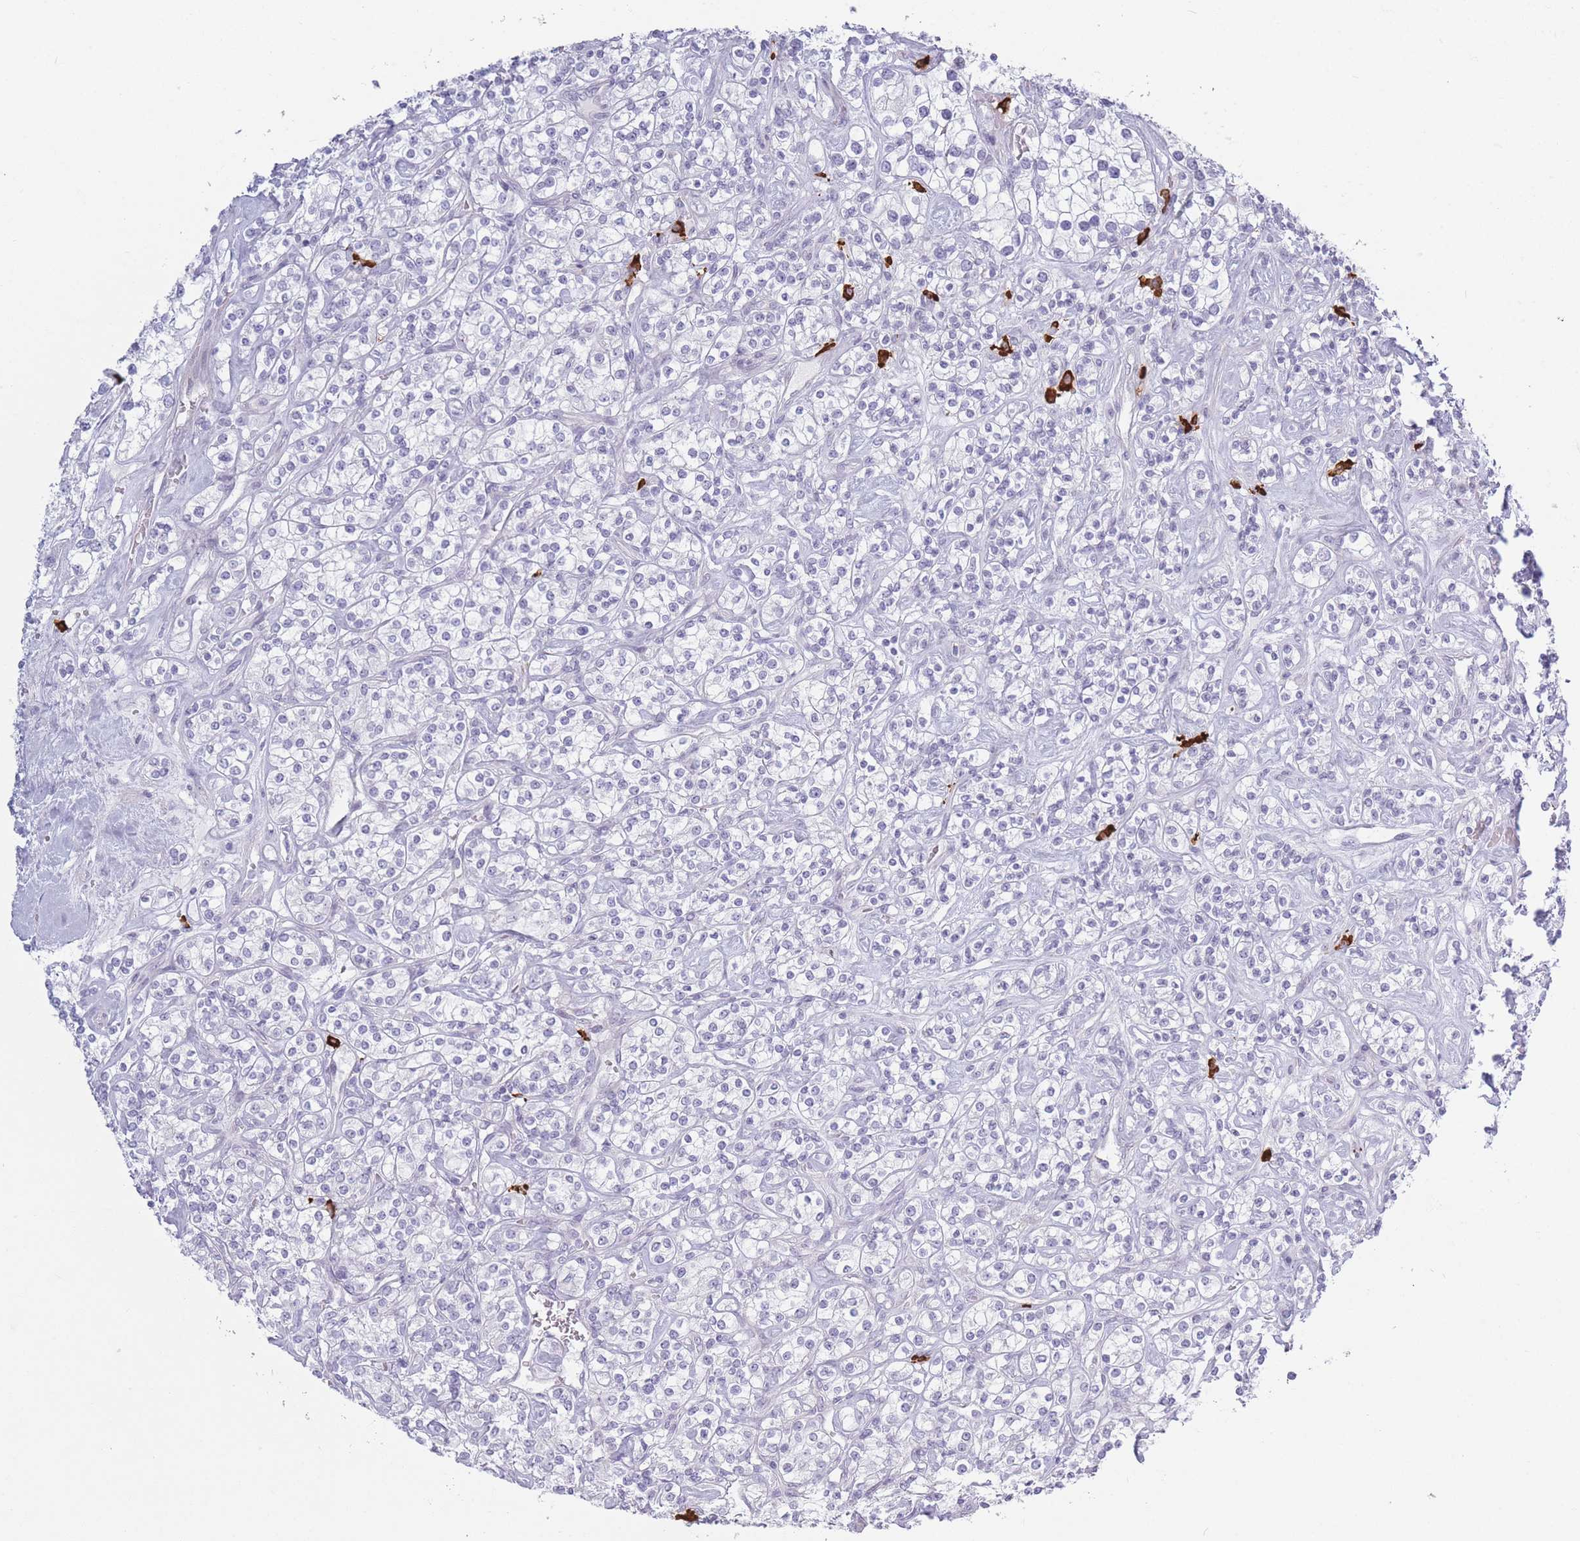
{"staining": {"intensity": "negative", "quantity": "none", "location": "none"}, "tissue": "renal cancer", "cell_type": "Tumor cells", "image_type": "cancer", "snomed": [{"axis": "morphology", "description": "Adenocarcinoma, NOS"}, {"axis": "topography", "description": "Kidney"}], "caption": "Photomicrograph shows no significant protein staining in tumor cells of renal cancer (adenocarcinoma).", "gene": "PLEKHG2", "patient": {"sex": "male", "age": 77}}